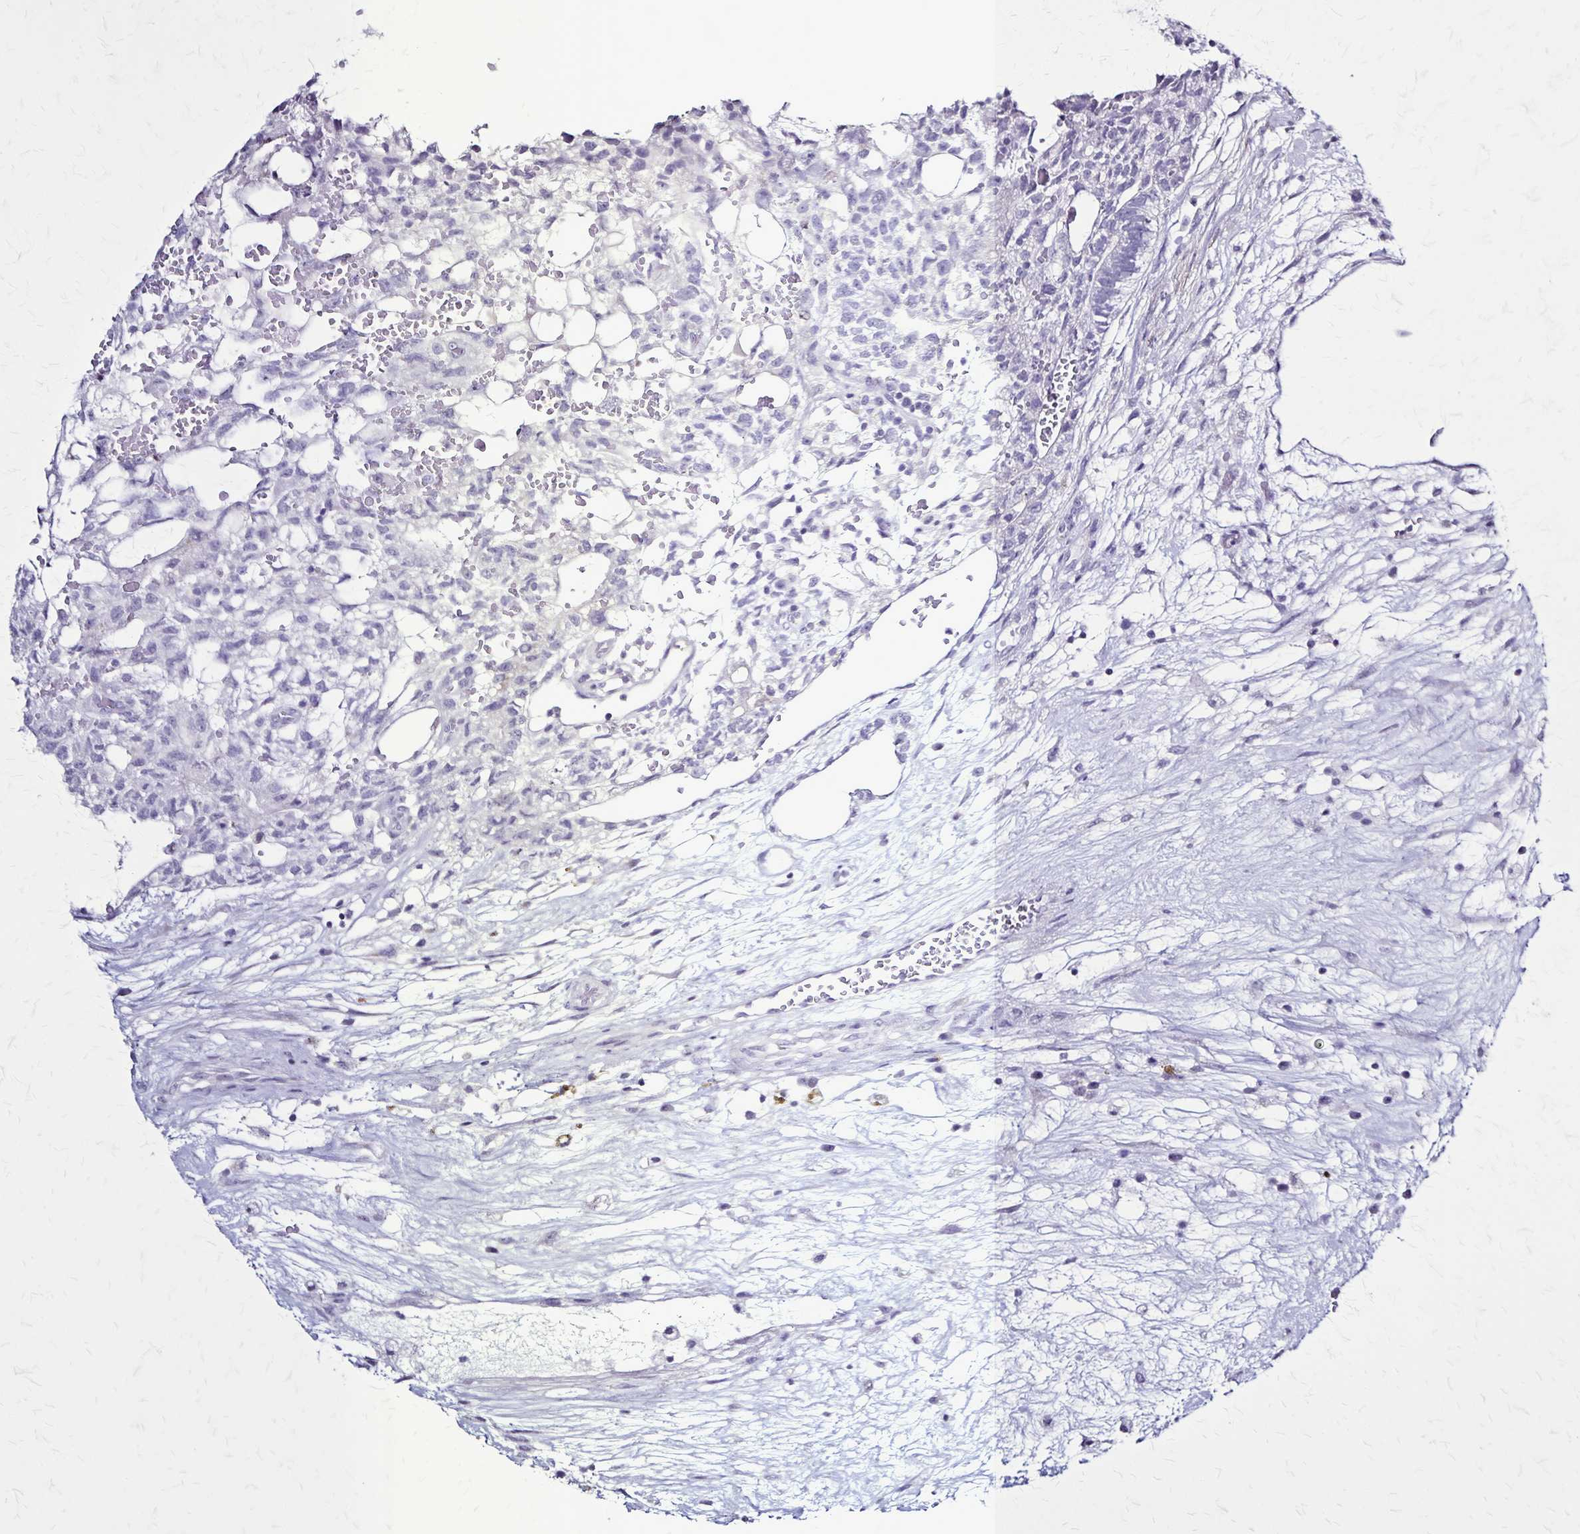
{"staining": {"intensity": "negative", "quantity": "none", "location": "none"}, "tissue": "testis cancer", "cell_type": "Tumor cells", "image_type": "cancer", "snomed": [{"axis": "morphology", "description": "Normal tissue, NOS"}, {"axis": "morphology", "description": "Carcinoma, Embryonal, NOS"}, {"axis": "topography", "description": "Testis"}], "caption": "The image shows no staining of tumor cells in testis embryonal carcinoma.", "gene": "PLXNA4", "patient": {"sex": "male", "age": 32}}